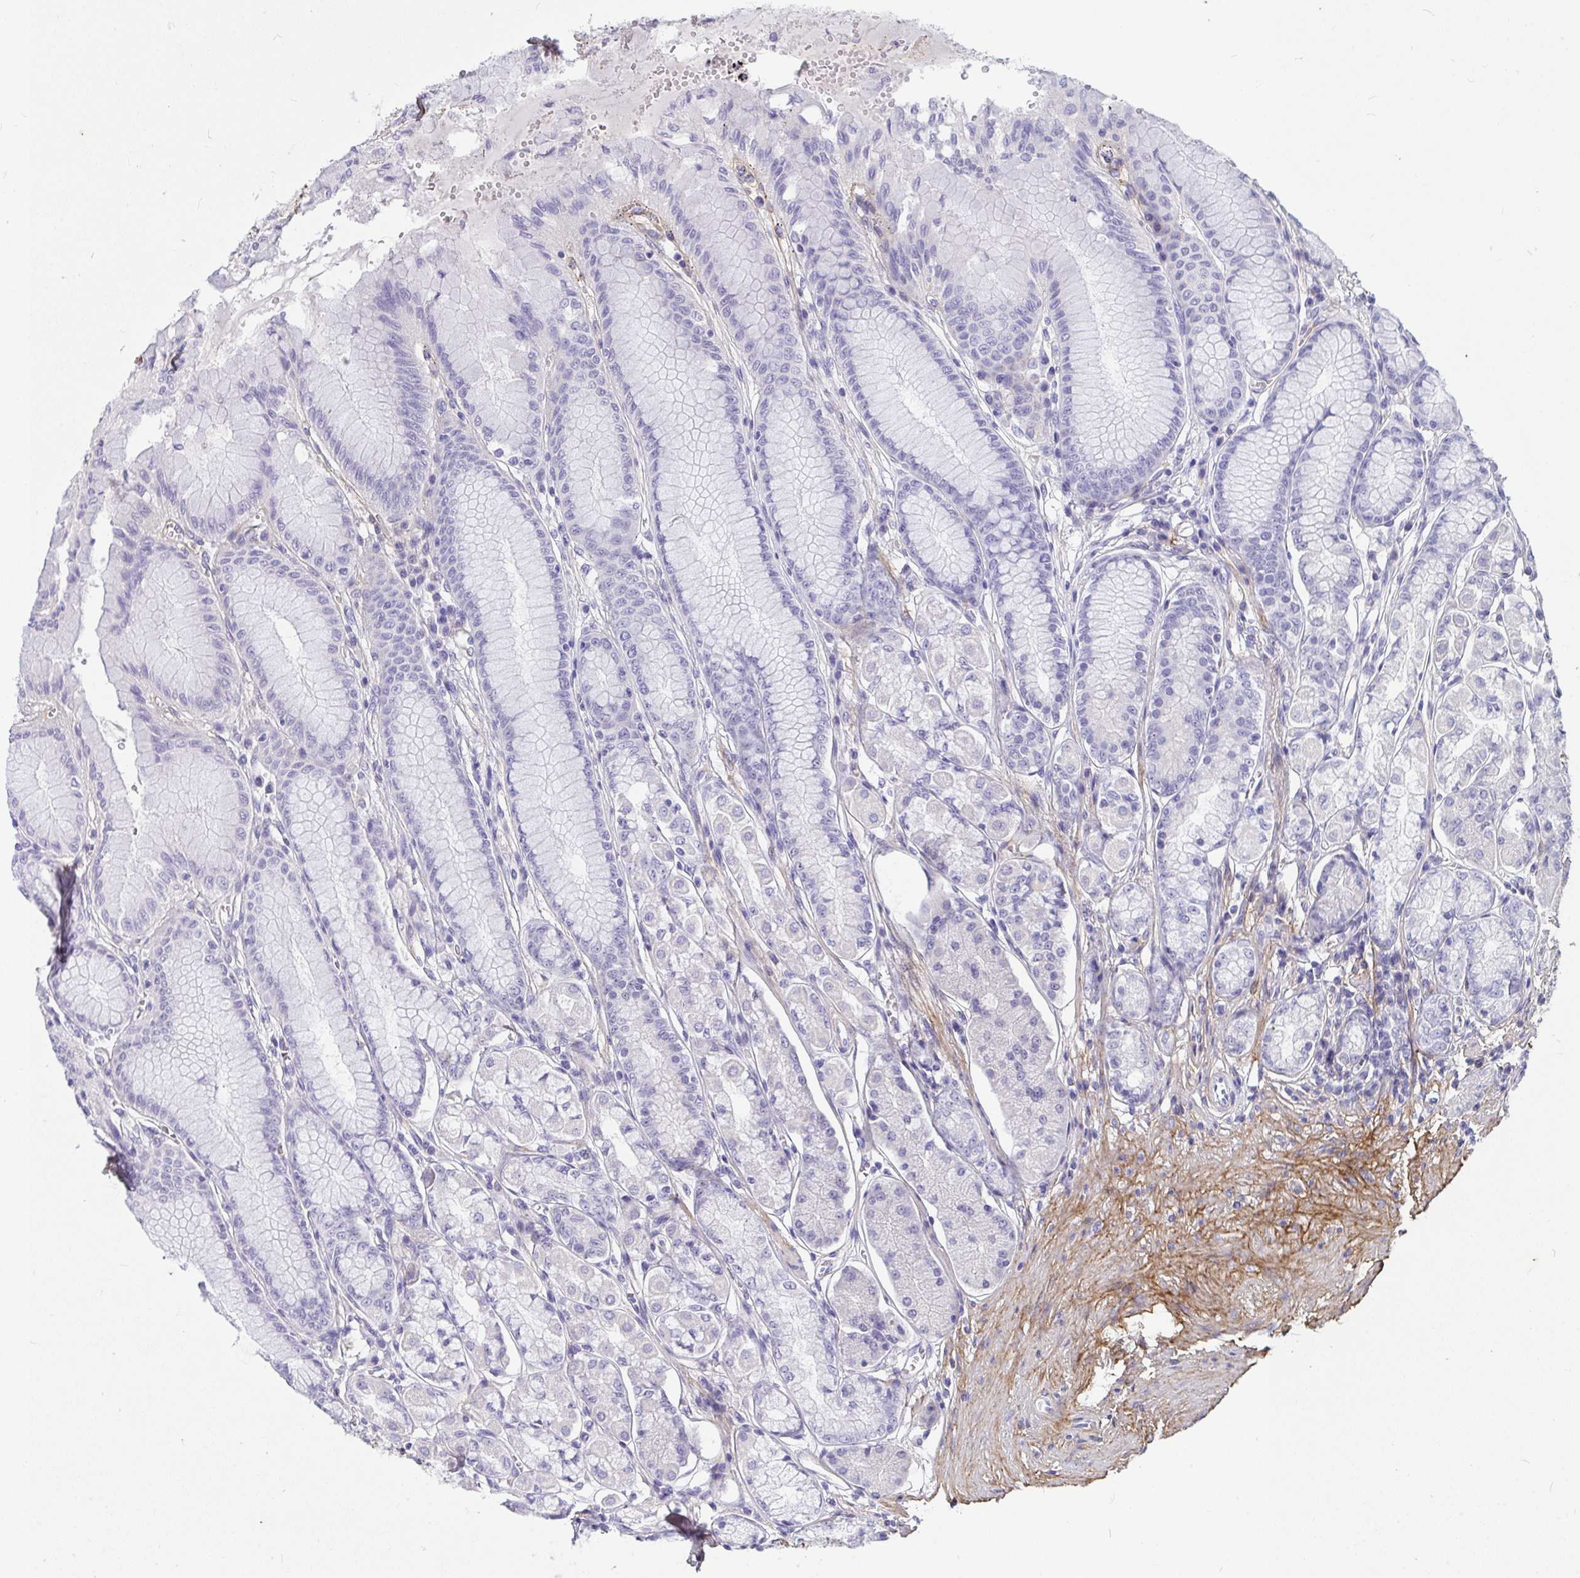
{"staining": {"intensity": "weak", "quantity": "<25%", "location": "cytoplasmic/membranous"}, "tissue": "stomach", "cell_type": "Glandular cells", "image_type": "normal", "snomed": [{"axis": "morphology", "description": "Normal tissue, NOS"}, {"axis": "topography", "description": "Stomach"}, {"axis": "topography", "description": "Stomach, lower"}], "caption": "Immunohistochemical staining of benign human stomach exhibits no significant positivity in glandular cells.", "gene": "LHFPL6", "patient": {"sex": "male", "age": 76}}